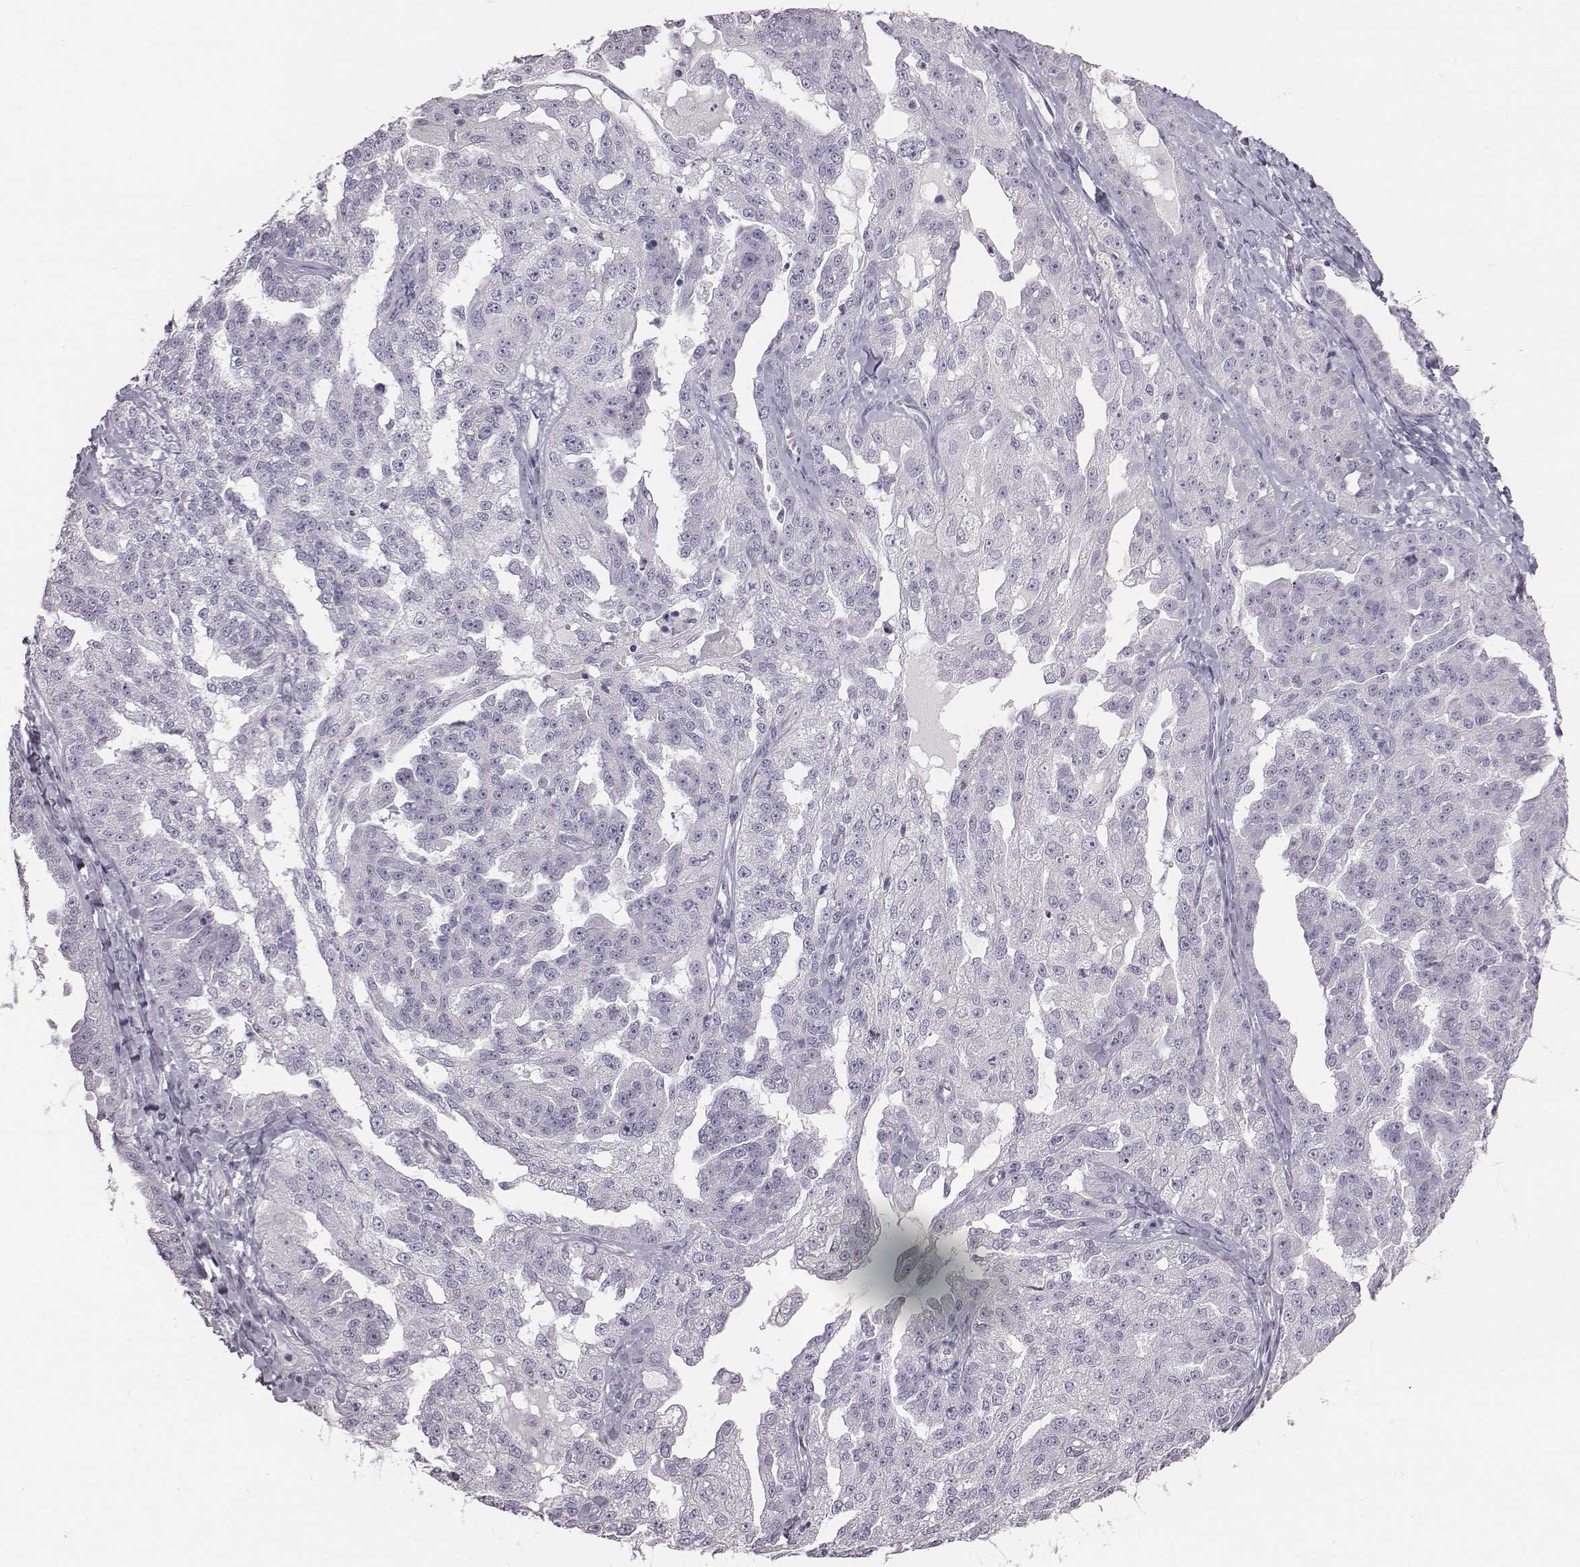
{"staining": {"intensity": "negative", "quantity": "none", "location": "none"}, "tissue": "ovarian cancer", "cell_type": "Tumor cells", "image_type": "cancer", "snomed": [{"axis": "morphology", "description": "Cystadenocarcinoma, serous, NOS"}, {"axis": "topography", "description": "Ovary"}], "caption": "High magnification brightfield microscopy of serous cystadenocarcinoma (ovarian) stained with DAB (3,3'-diaminobenzidine) (brown) and counterstained with hematoxylin (blue): tumor cells show no significant positivity. (DAB IHC with hematoxylin counter stain).", "gene": "C6orf58", "patient": {"sex": "female", "age": 58}}